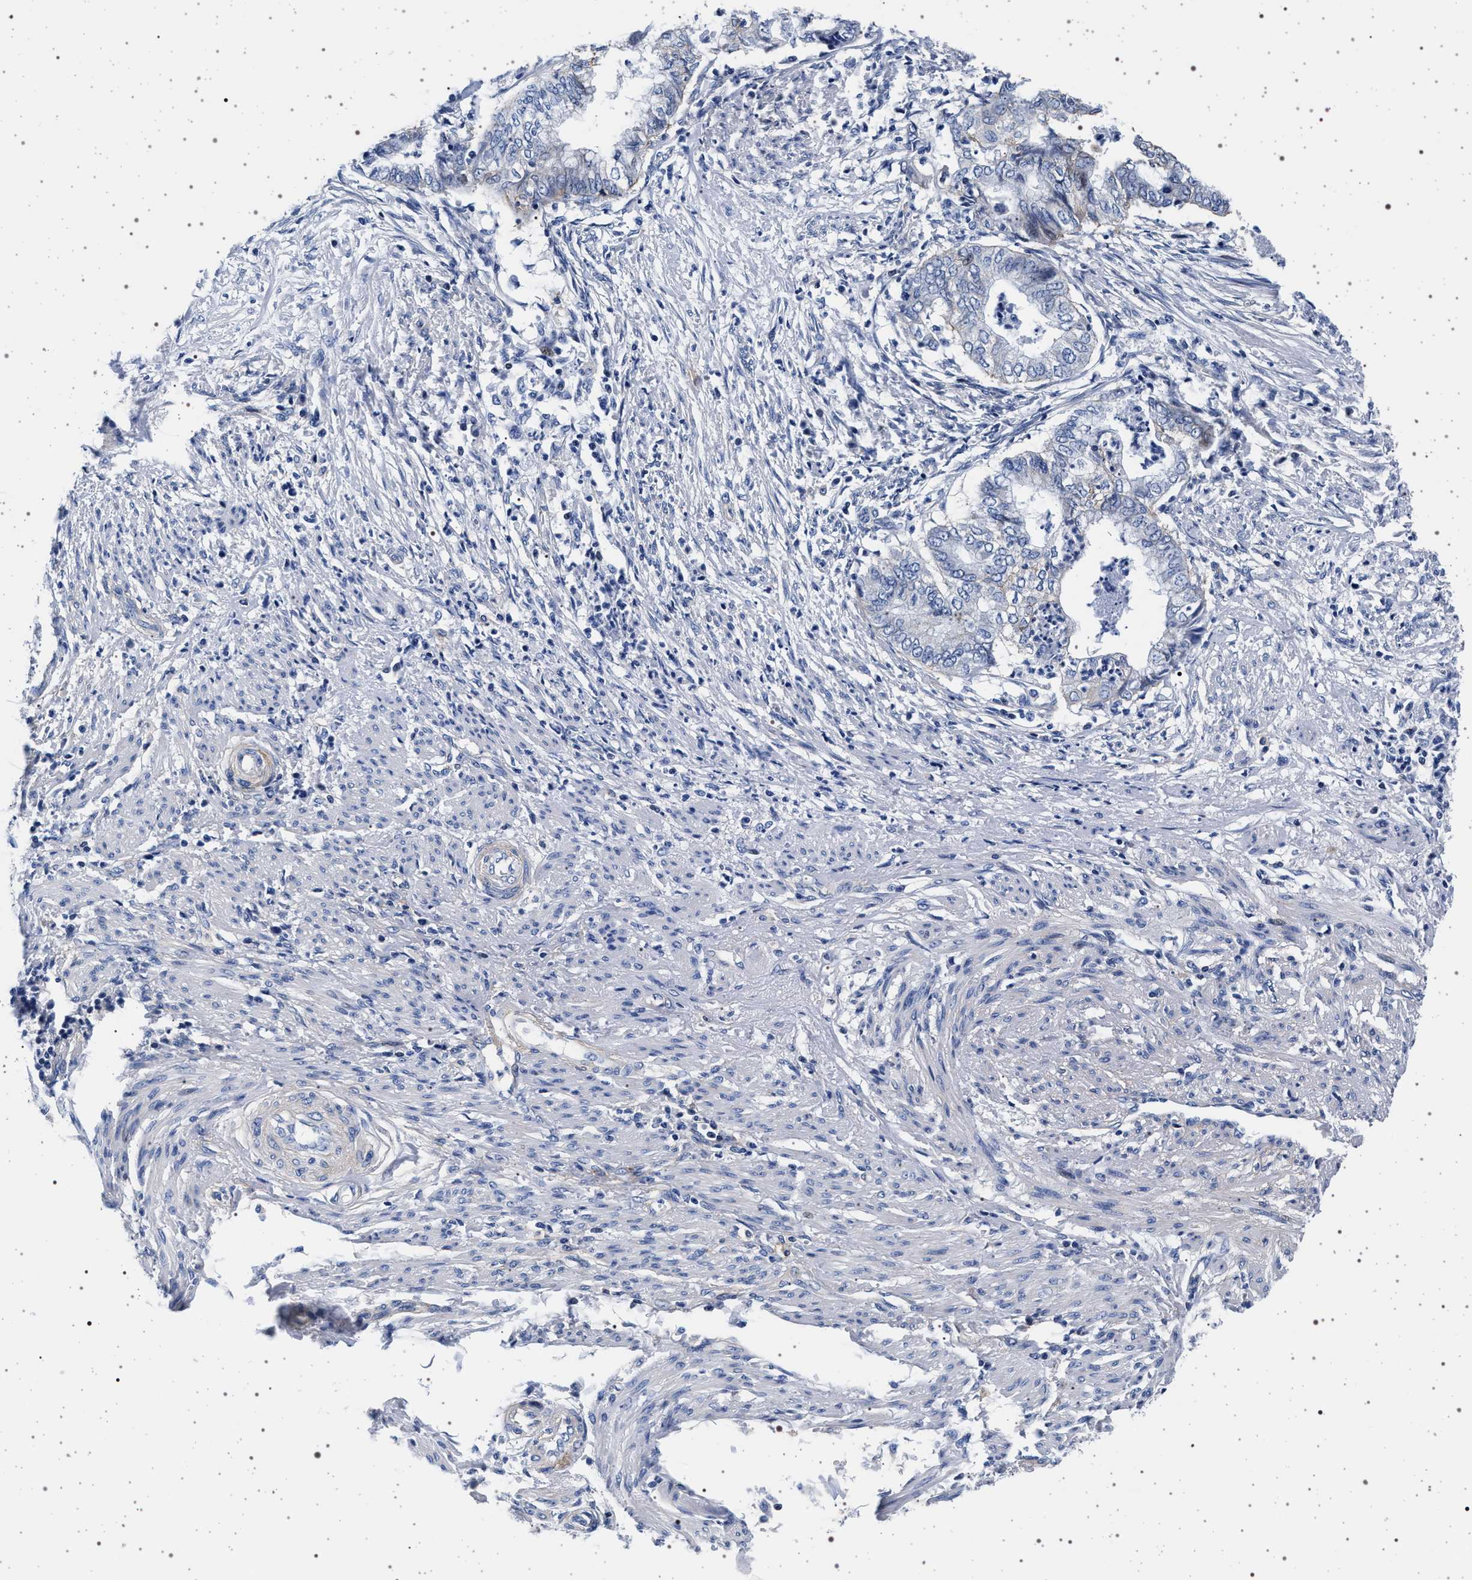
{"staining": {"intensity": "negative", "quantity": "none", "location": "none"}, "tissue": "endometrial cancer", "cell_type": "Tumor cells", "image_type": "cancer", "snomed": [{"axis": "morphology", "description": "Necrosis, NOS"}, {"axis": "morphology", "description": "Adenocarcinoma, NOS"}, {"axis": "topography", "description": "Endometrium"}], "caption": "Endometrial cancer was stained to show a protein in brown. There is no significant staining in tumor cells.", "gene": "SLC9A1", "patient": {"sex": "female", "age": 79}}